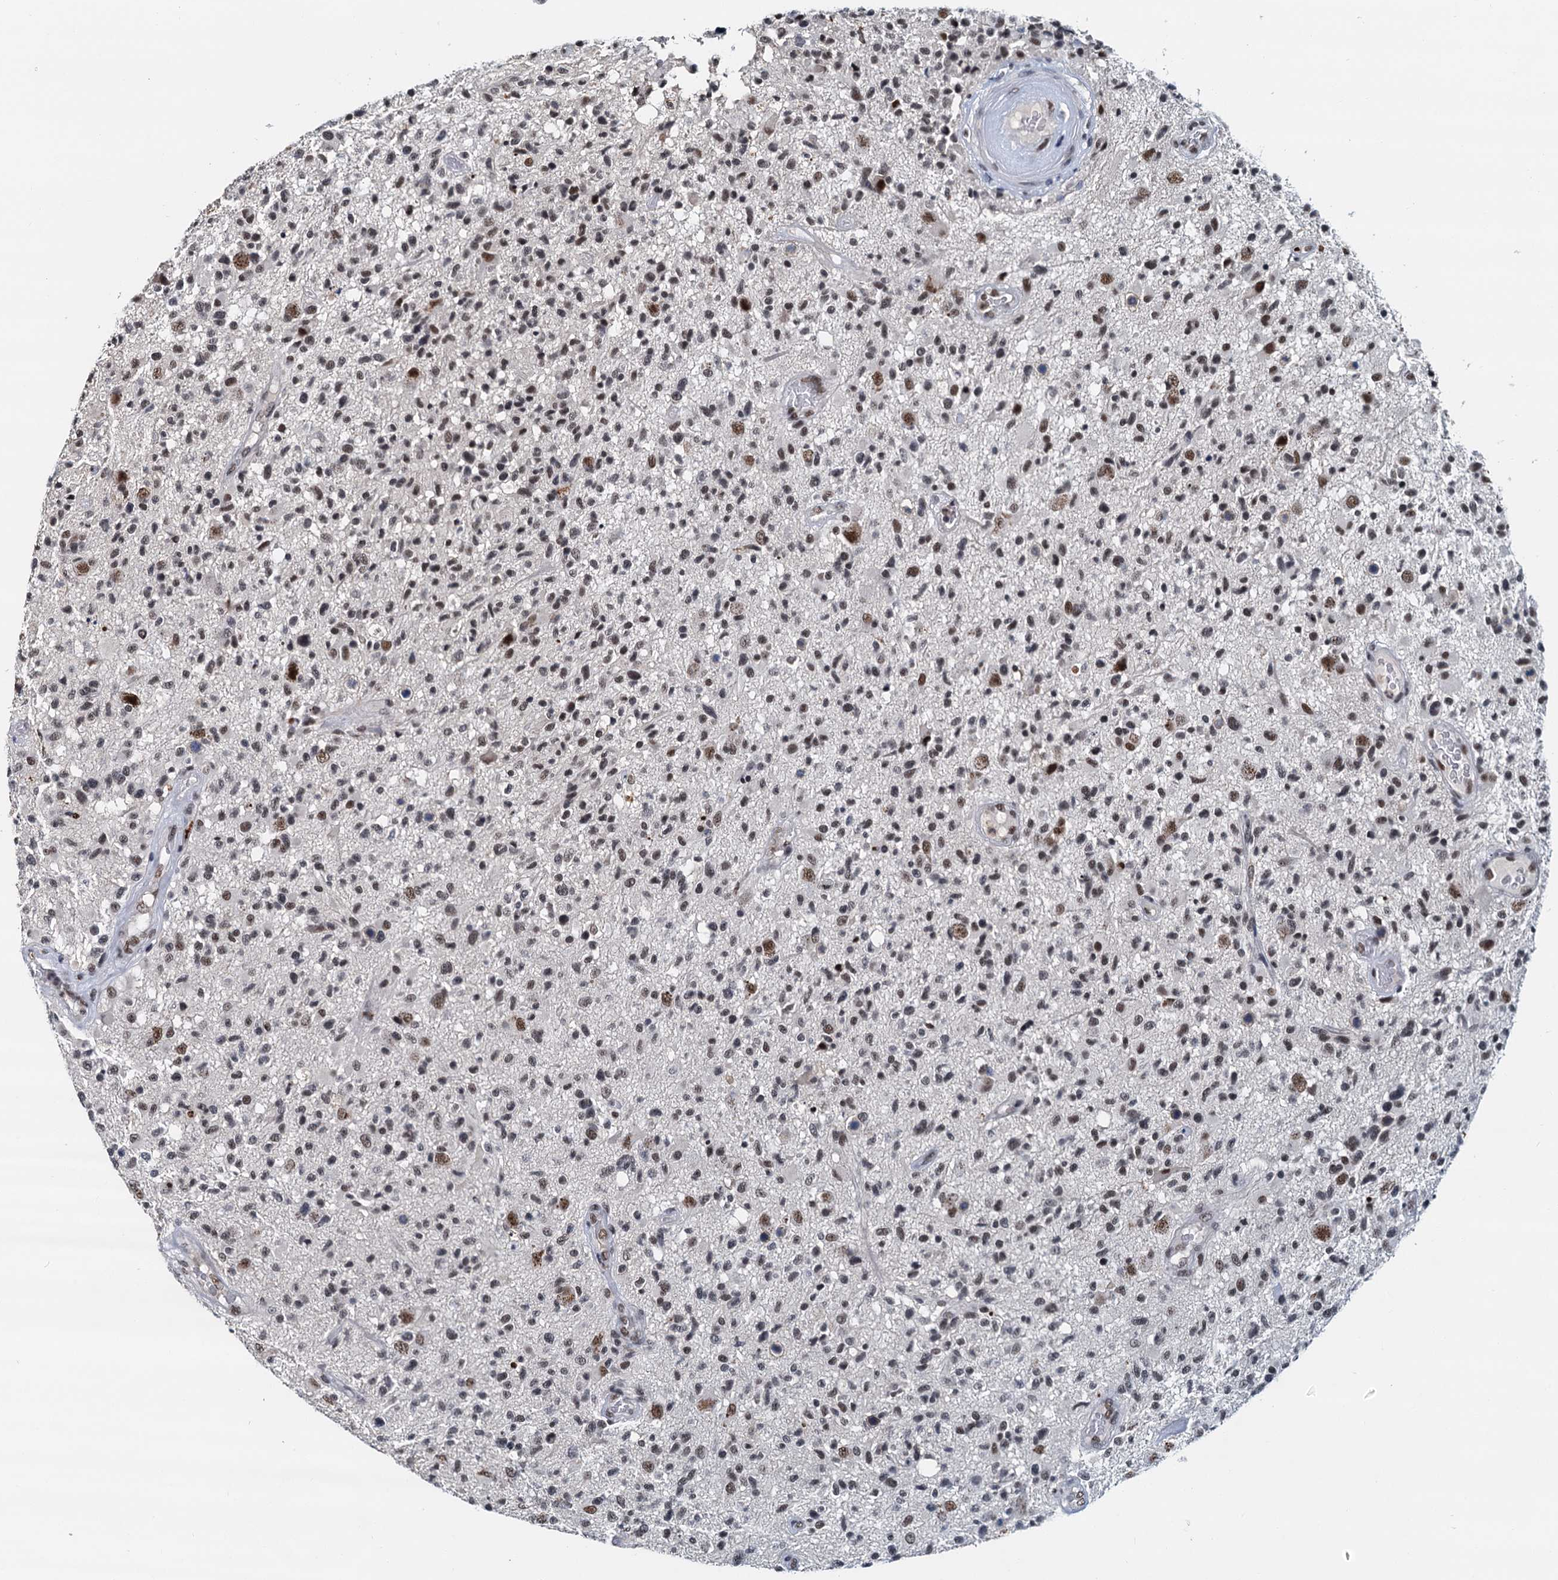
{"staining": {"intensity": "moderate", "quantity": ">75%", "location": "nuclear"}, "tissue": "glioma", "cell_type": "Tumor cells", "image_type": "cancer", "snomed": [{"axis": "morphology", "description": "Glioma, malignant, High grade"}, {"axis": "morphology", "description": "Glioblastoma, NOS"}, {"axis": "topography", "description": "Brain"}], "caption": "Glioma was stained to show a protein in brown. There is medium levels of moderate nuclear positivity in approximately >75% of tumor cells. Using DAB (brown) and hematoxylin (blue) stains, captured at high magnification using brightfield microscopy.", "gene": "SNRPD1", "patient": {"sex": "male", "age": 60}}